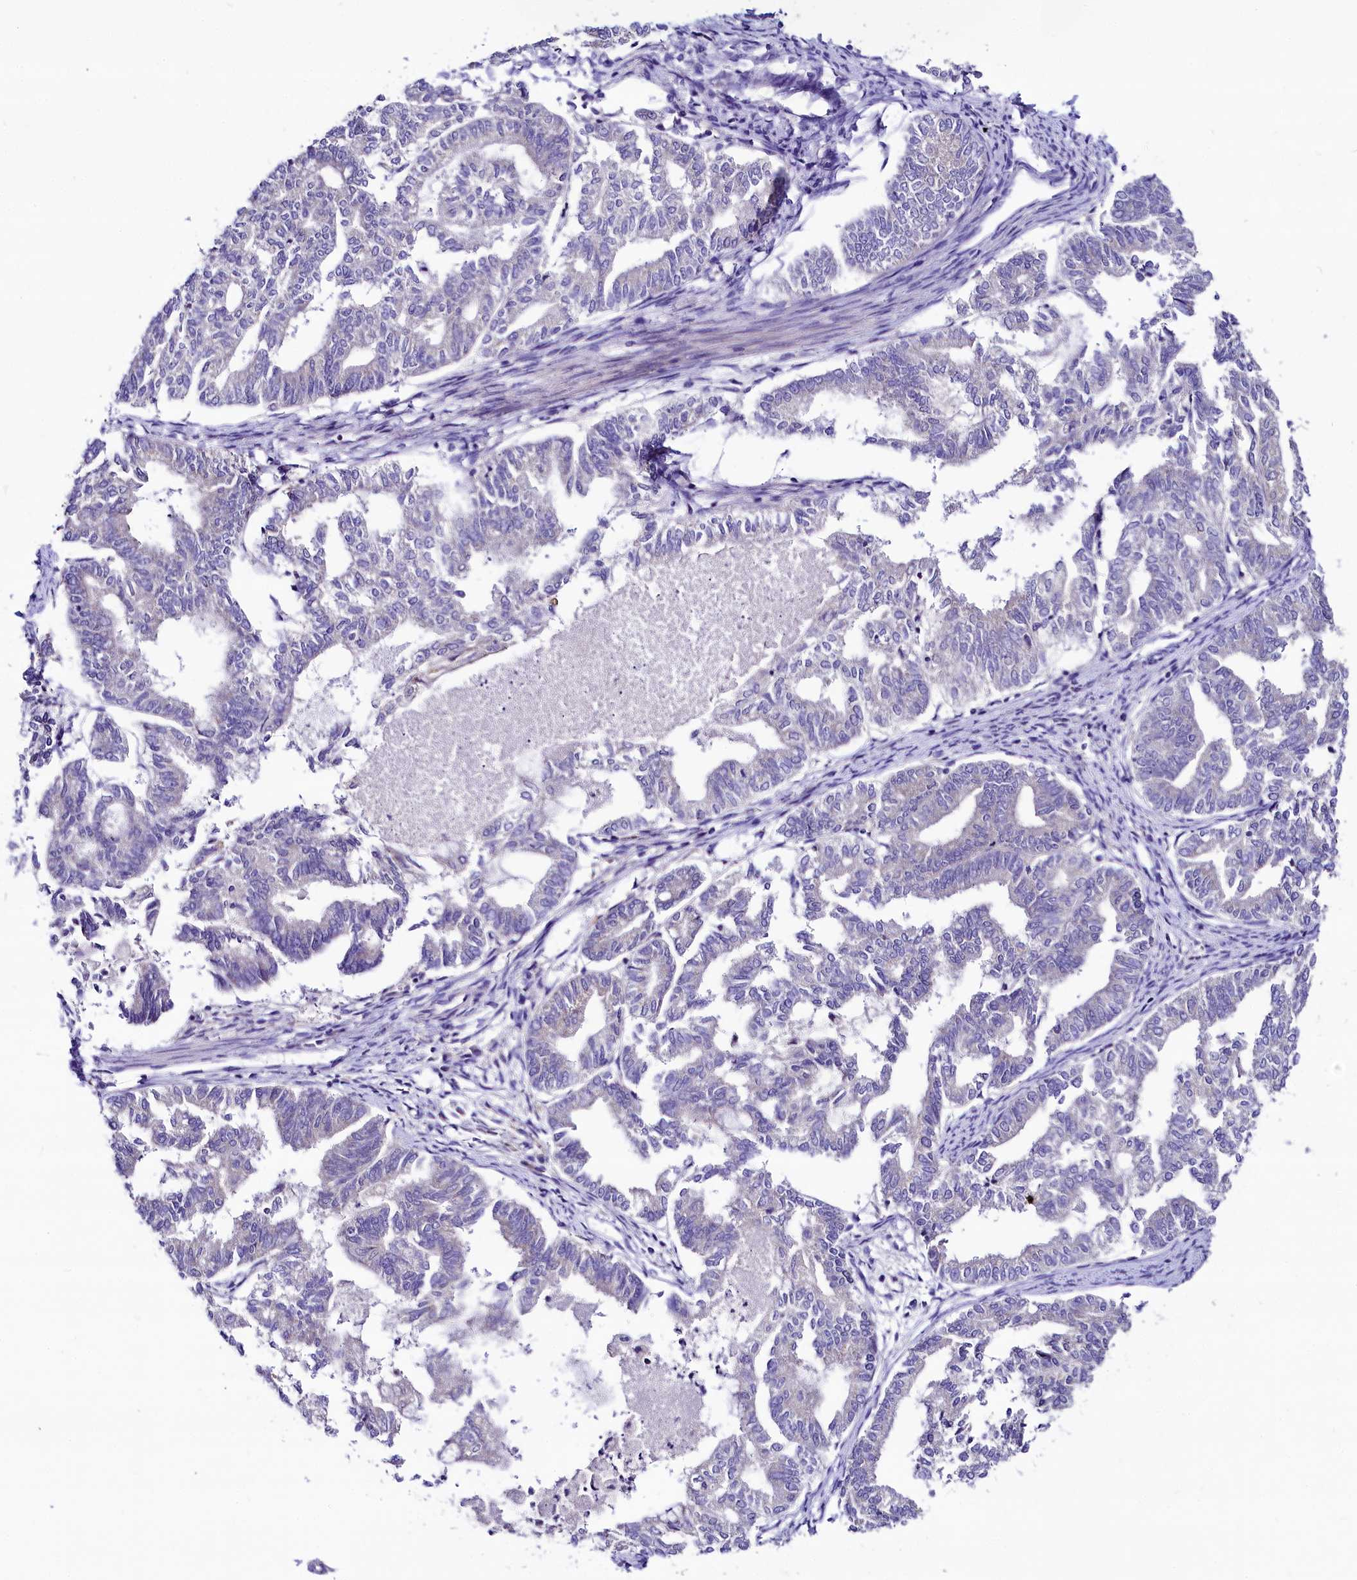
{"staining": {"intensity": "negative", "quantity": "none", "location": "none"}, "tissue": "endometrial cancer", "cell_type": "Tumor cells", "image_type": "cancer", "snomed": [{"axis": "morphology", "description": "Adenocarcinoma, NOS"}, {"axis": "topography", "description": "Endometrium"}], "caption": "Immunohistochemical staining of human endometrial cancer (adenocarcinoma) displays no significant staining in tumor cells.", "gene": "ABHD5", "patient": {"sex": "female", "age": 79}}